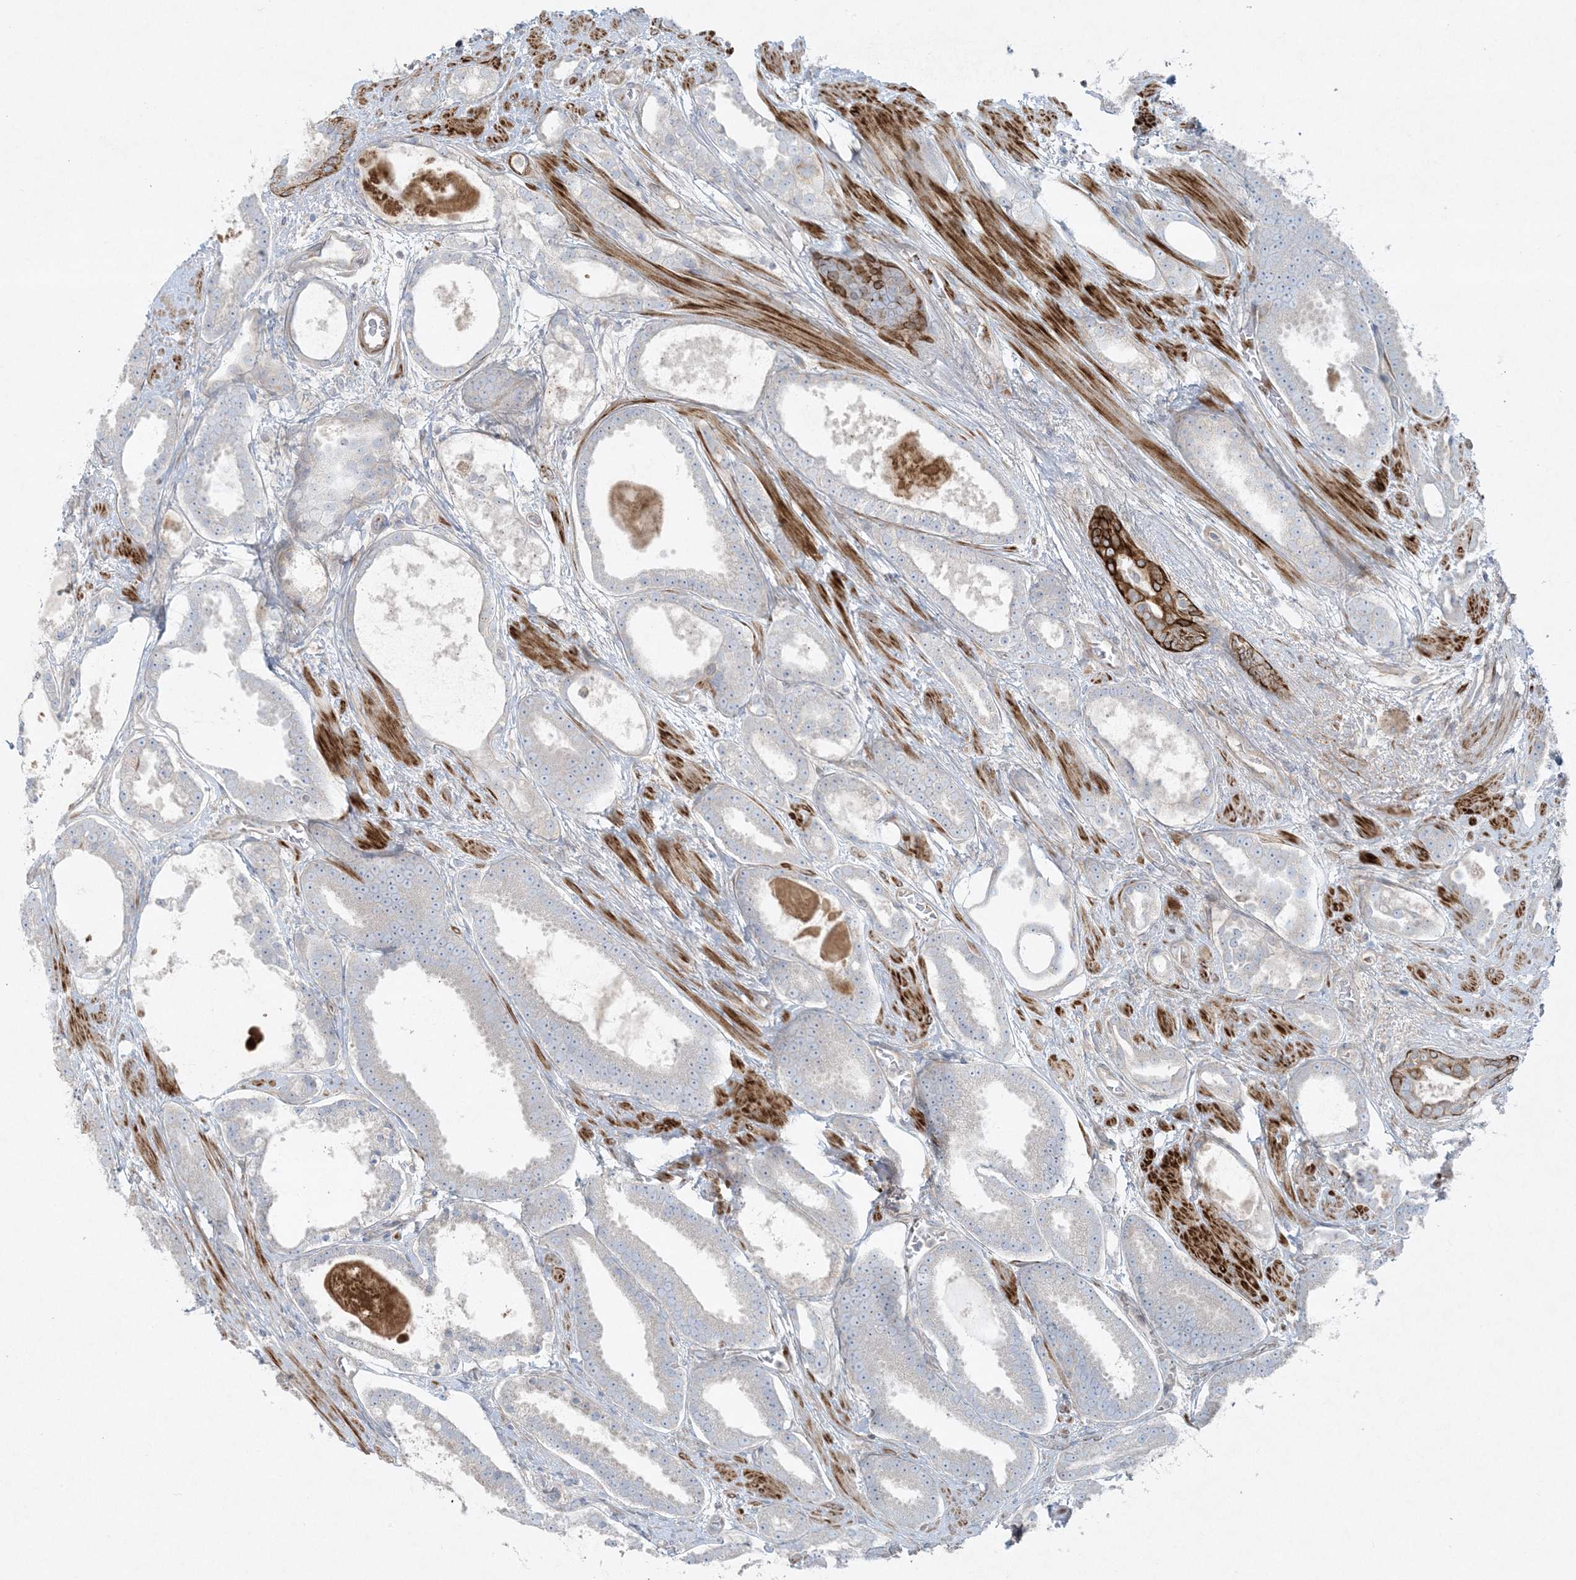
{"staining": {"intensity": "weak", "quantity": "<25%", "location": "cytoplasmic/membranous"}, "tissue": "prostate cancer", "cell_type": "Tumor cells", "image_type": "cancer", "snomed": [{"axis": "morphology", "description": "Adenocarcinoma, High grade"}, {"axis": "topography", "description": "Prostate"}], "caption": "Histopathology image shows no significant protein staining in tumor cells of prostate high-grade adenocarcinoma.", "gene": "PIK3R4", "patient": {"sex": "male", "age": 60}}